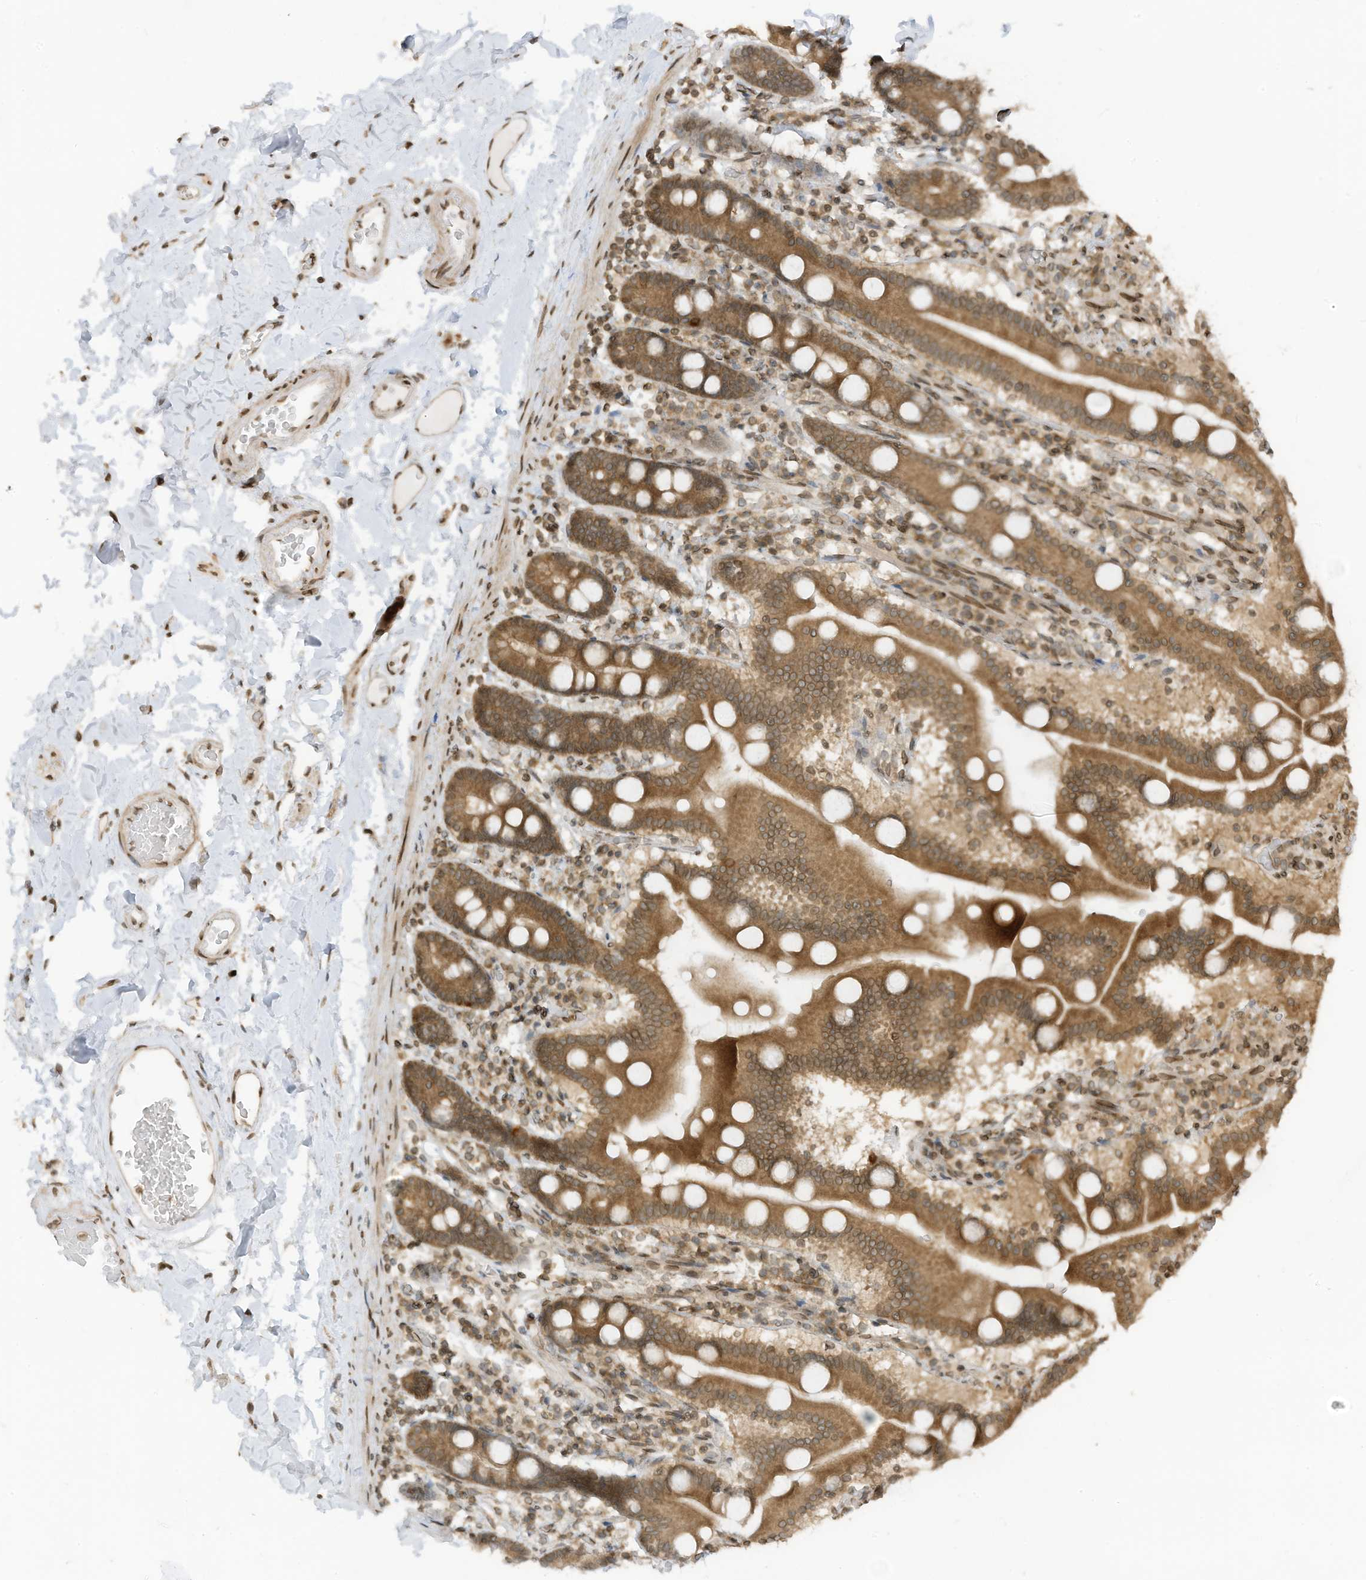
{"staining": {"intensity": "moderate", "quantity": ">75%", "location": "cytoplasmic/membranous,nuclear"}, "tissue": "duodenum", "cell_type": "Glandular cells", "image_type": "normal", "snomed": [{"axis": "morphology", "description": "Normal tissue, NOS"}, {"axis": "topography", "description": "Duodenum"}], "caption": "There is medium levels of moderate cytoplasmic/membranous,nuclear positivity in glandular cells of benign duodenum, as demonstrated by immunohistochemical staining (brown color).", "gene": "RABL3", "patient": {"sex": "male", "age": 55}}